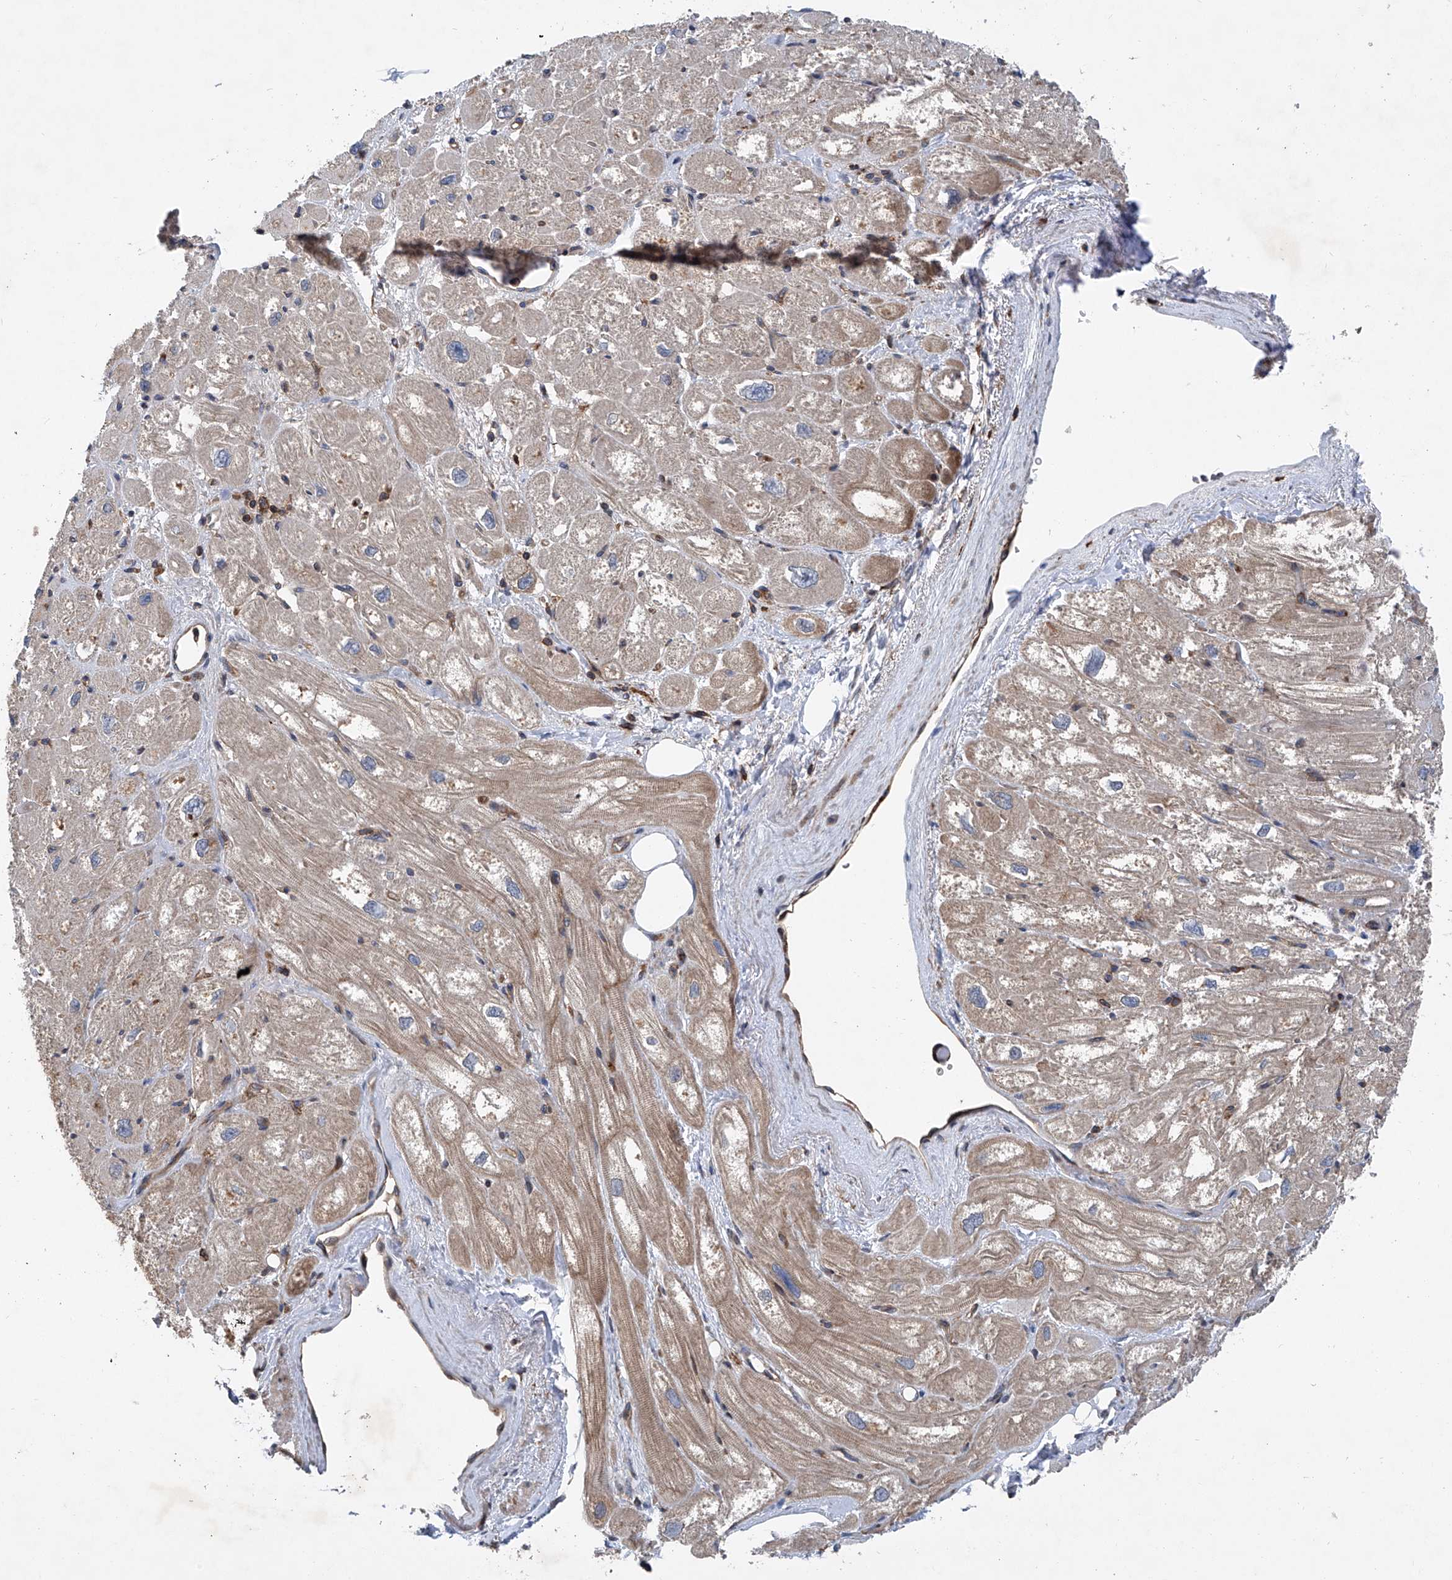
{"staining": {"intensity": "moderate", "quantity": "<25%", "location": "cytoplasmic/membranous"}, "tissue": "heart muscle", "cell_type": "Cardiomyocytes", "image_type": "normal", "snomed": [{"axis": "morphology", "description": "Normal tissue, NOS"}, {"axis": "topography", "description": "Heart"}], "caption": "The image reveals immunohistochemical staining of normal heart muscle. There is moderate cytoplasmic/membranous staining is identified in about <25% of cardiomyocytes.", "gene": "SMAP1", "patient": {"sex": "male", "age": 50}}